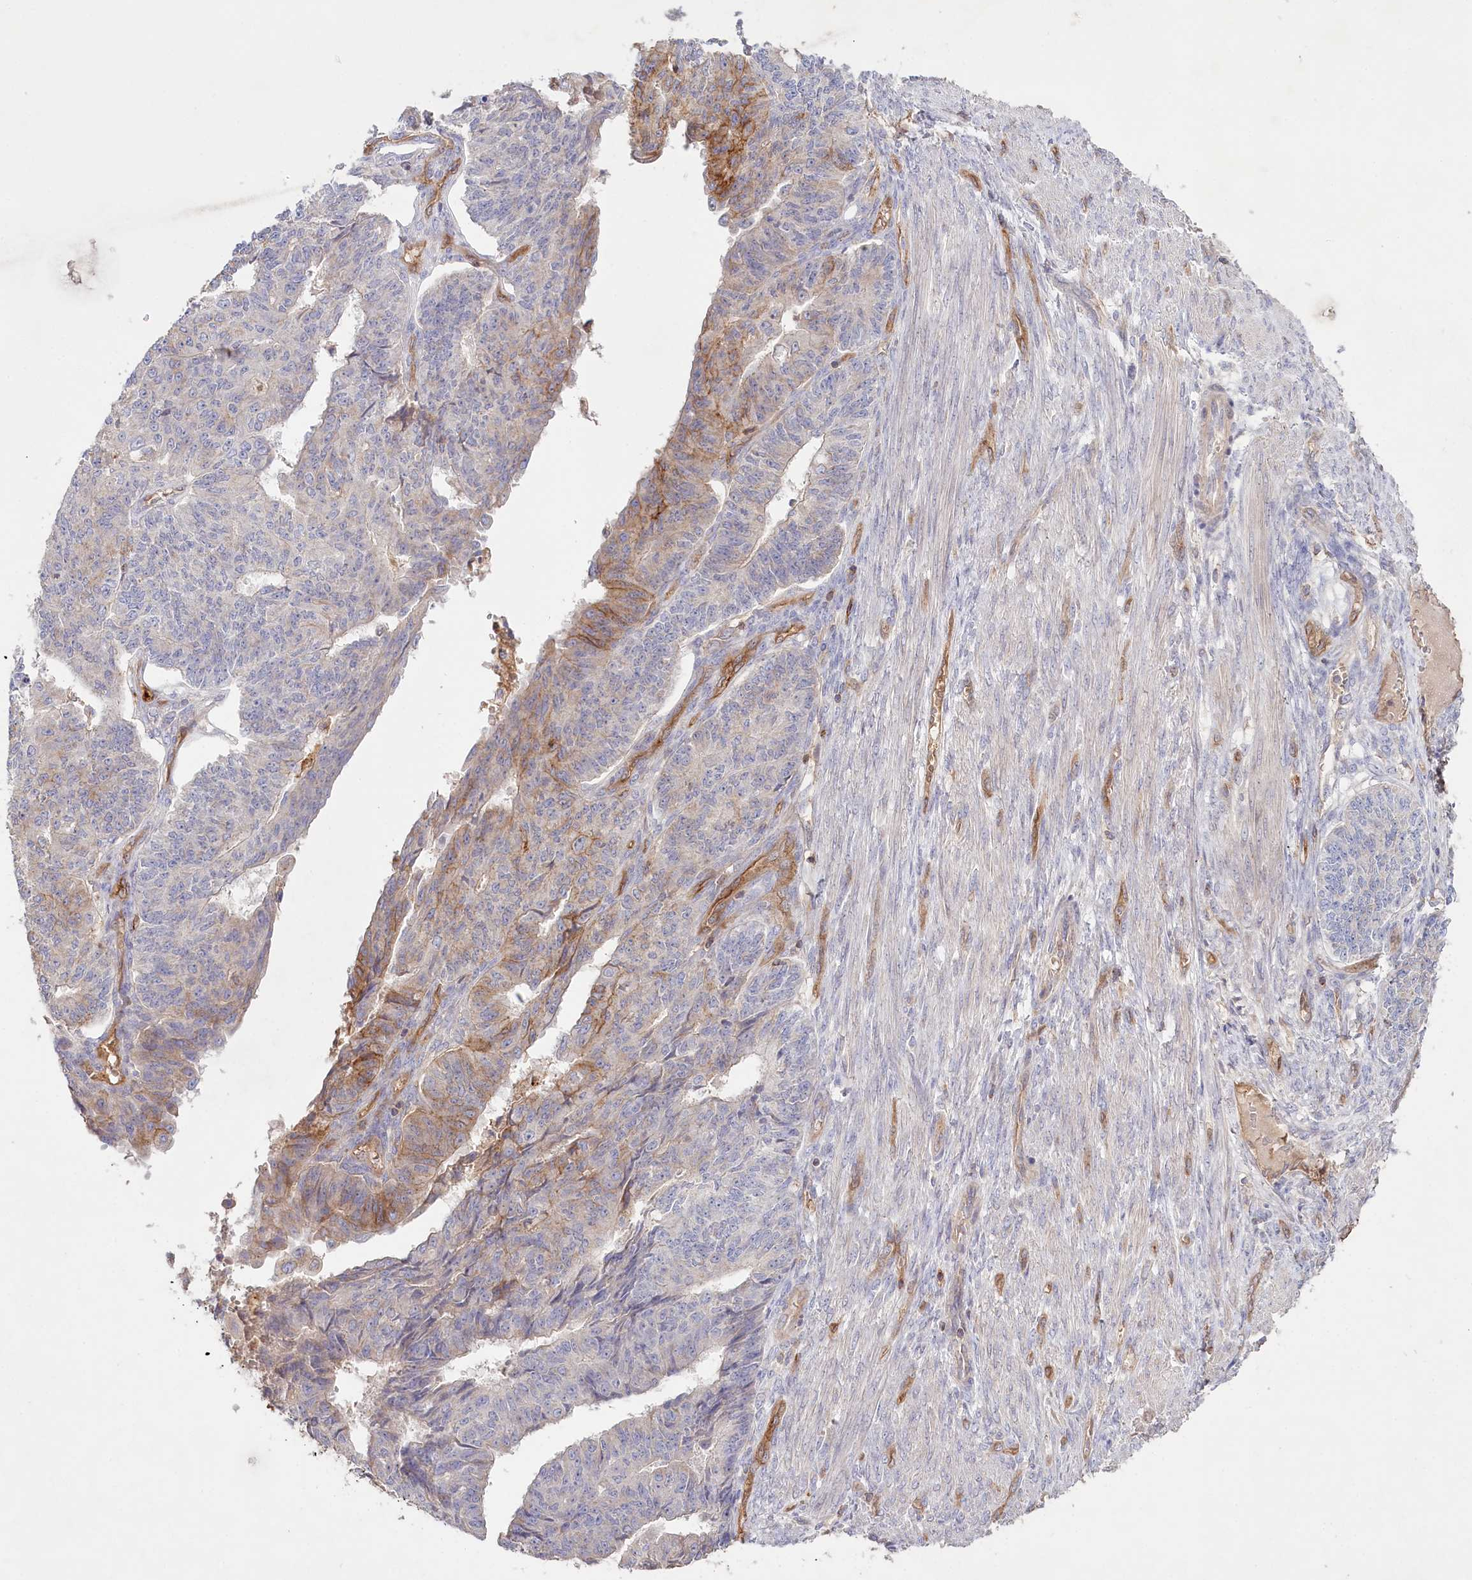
{"staining": {"intensity": "moderate", "quantity": "<25%", "location": "cytoplasmic/membranous"}, "tissue": "endometrial cancer", "cell_type": "Tumor cells", "image_type": "cancer", "snomed": [{"axis": "morphology", "description": "Adenocarcinoma, NOS"}, {"axis": "topography", "description": "Endometrium"}], "caption": "Immunohistochemical staining of adenocarcinoma (endometrial) reveals low levels of moderate cytoplasmic/membranous staining in approximately <25% of tumor cells.", "gene": "RBP5", "patient": {"sex": "female", "age": 32}}